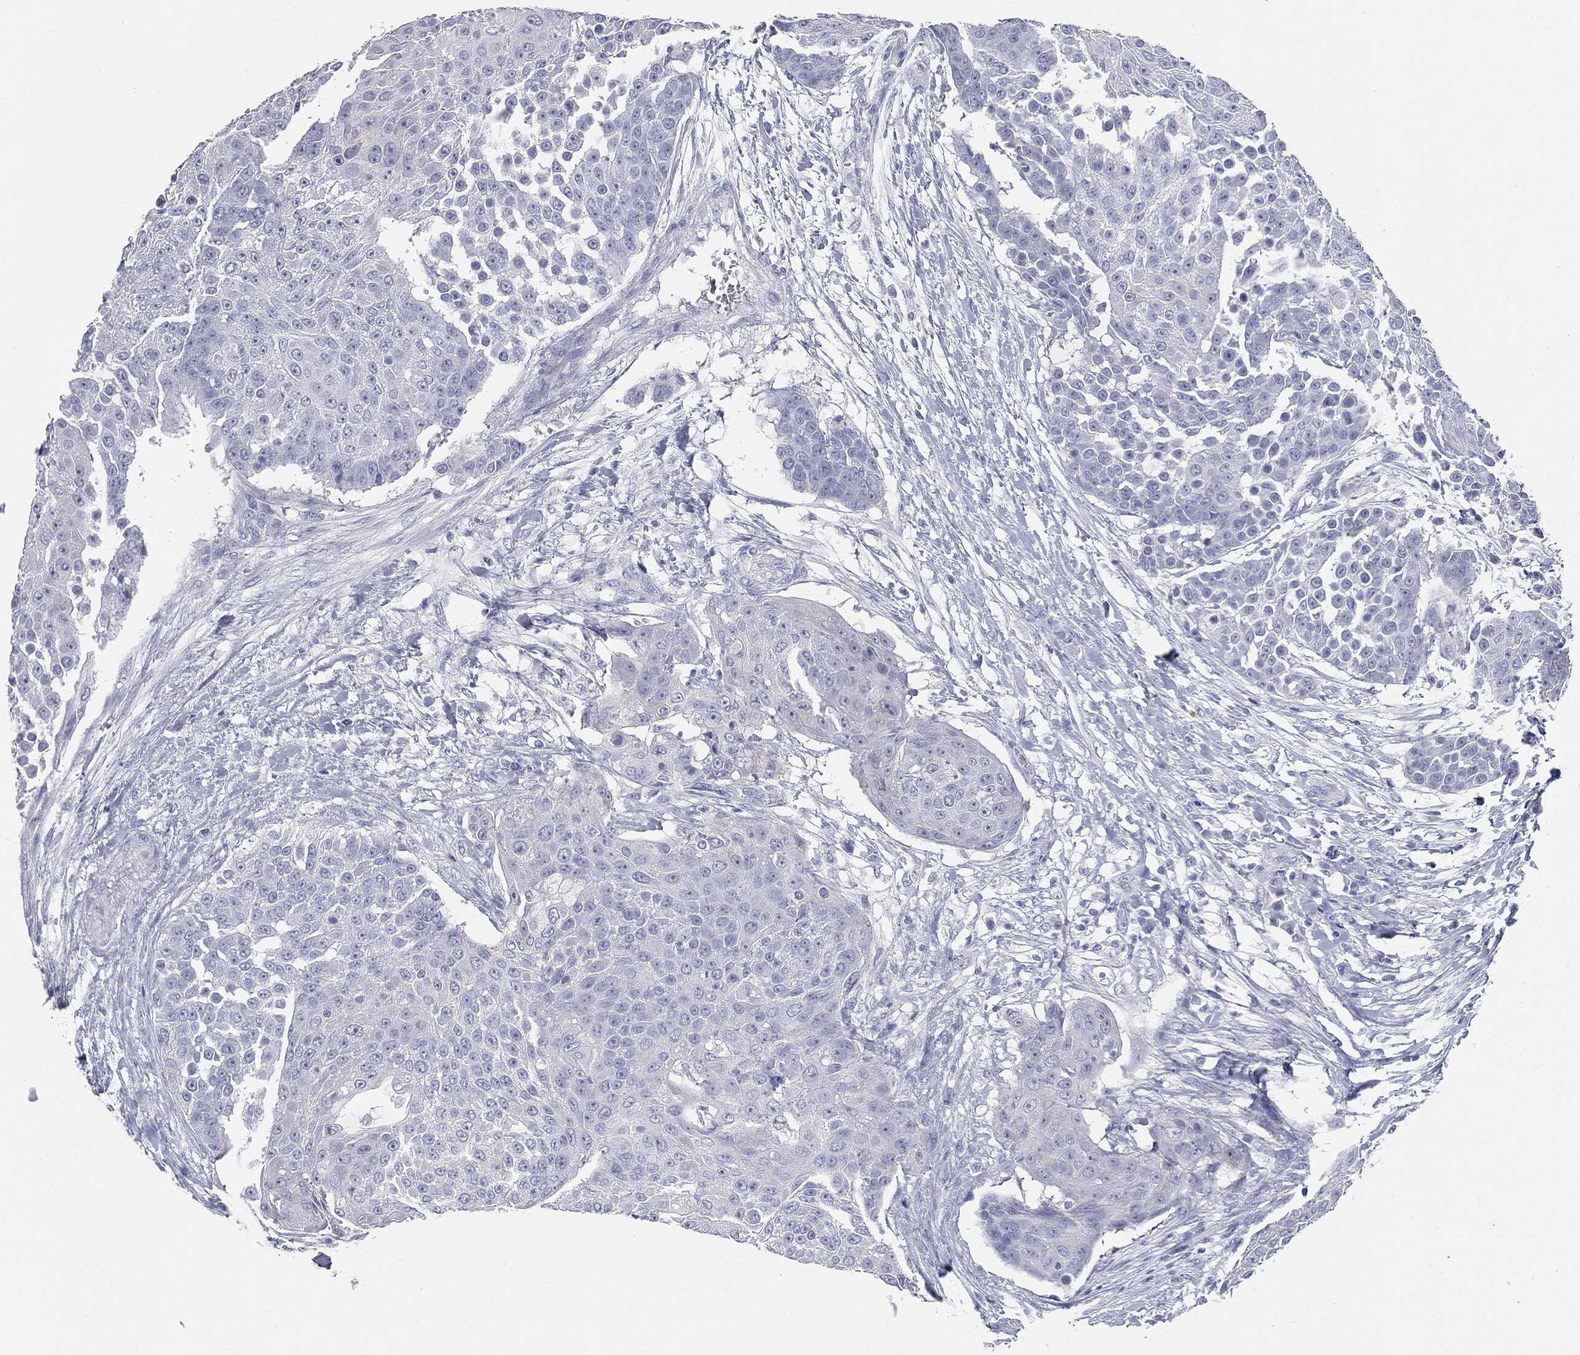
{"staining": {"intensity": "negative", "quantity": "none", "location": "none"}, "tissue": "urothelial cancer", "cell_type": "Tumor cells", "image_type": "cancer", "snomed": [{"axis": "morphology", "description": "Urothelial carcinoma, High grade"}, {"axis": "topography", "description": "Urinary bladder"}], "caption": "An image of human high-grade urothelial carcinoma is negative for staining in tumor cells. (Immunohistochemistry, brightfield microscopy, high magnification).", "gene": "CUZD1", "patient": {"sex": "female", "age": 63}}